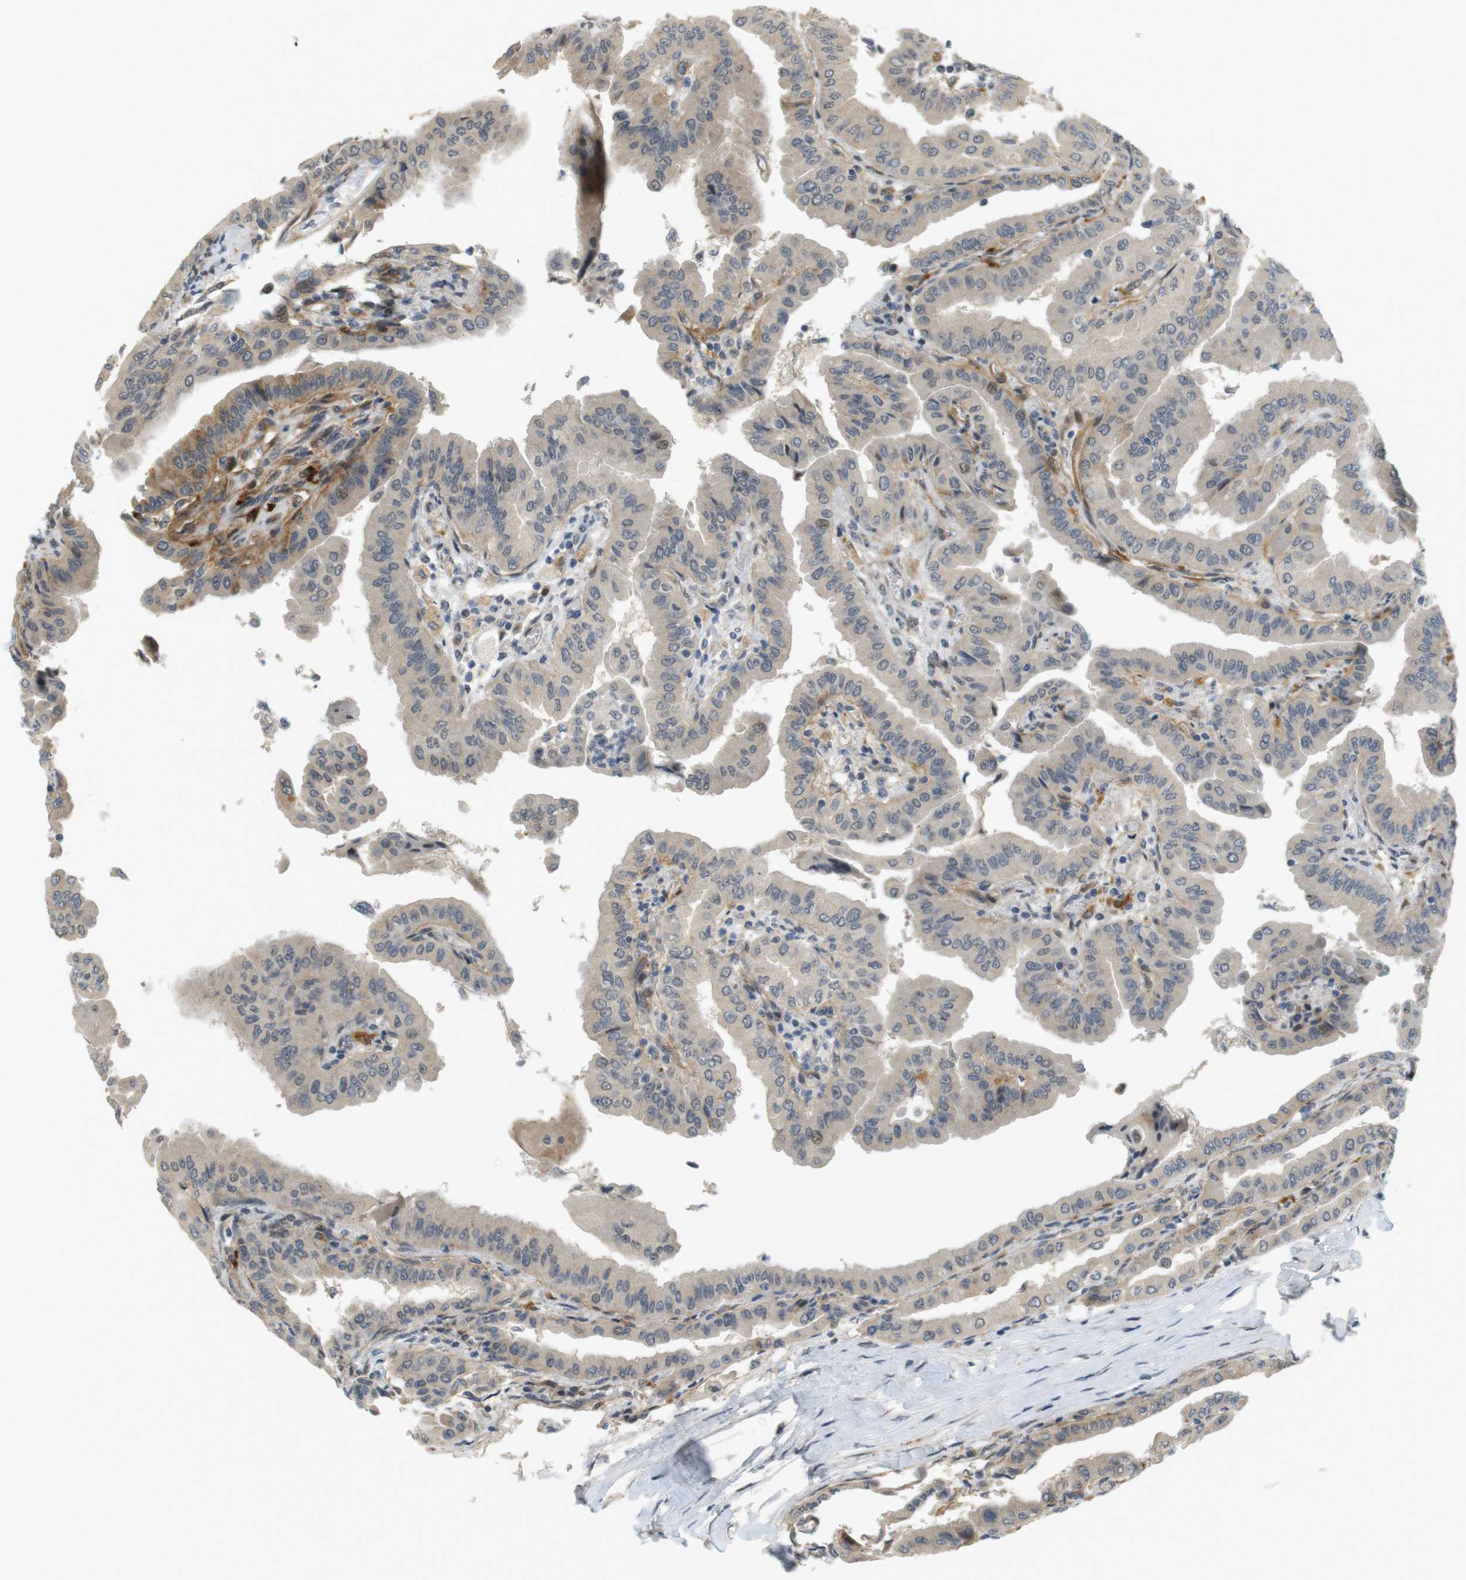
{"staining": {"intensity": "weak", "quantity": "25%-75%", "location": "cytoplasmic/membranous"}, "tissue": "thyroid cancer", "cell_type": "Tumor cells", "image_type": "cancer", "snomed": [{"axis": "morphology", "description": "Papillary adenocarcinoma, NOS"}, {"axis": "topography", "description": "Thyroid gland"}], "caption": "Human thyroid cancer stained for a protein (brown) exhibits weak cytoplasmic/membranous positive staining in approximately 25%-75% of tumor cells.", "gene": "TSPAN9", "patient": {"sex": "male", "age": 33}}